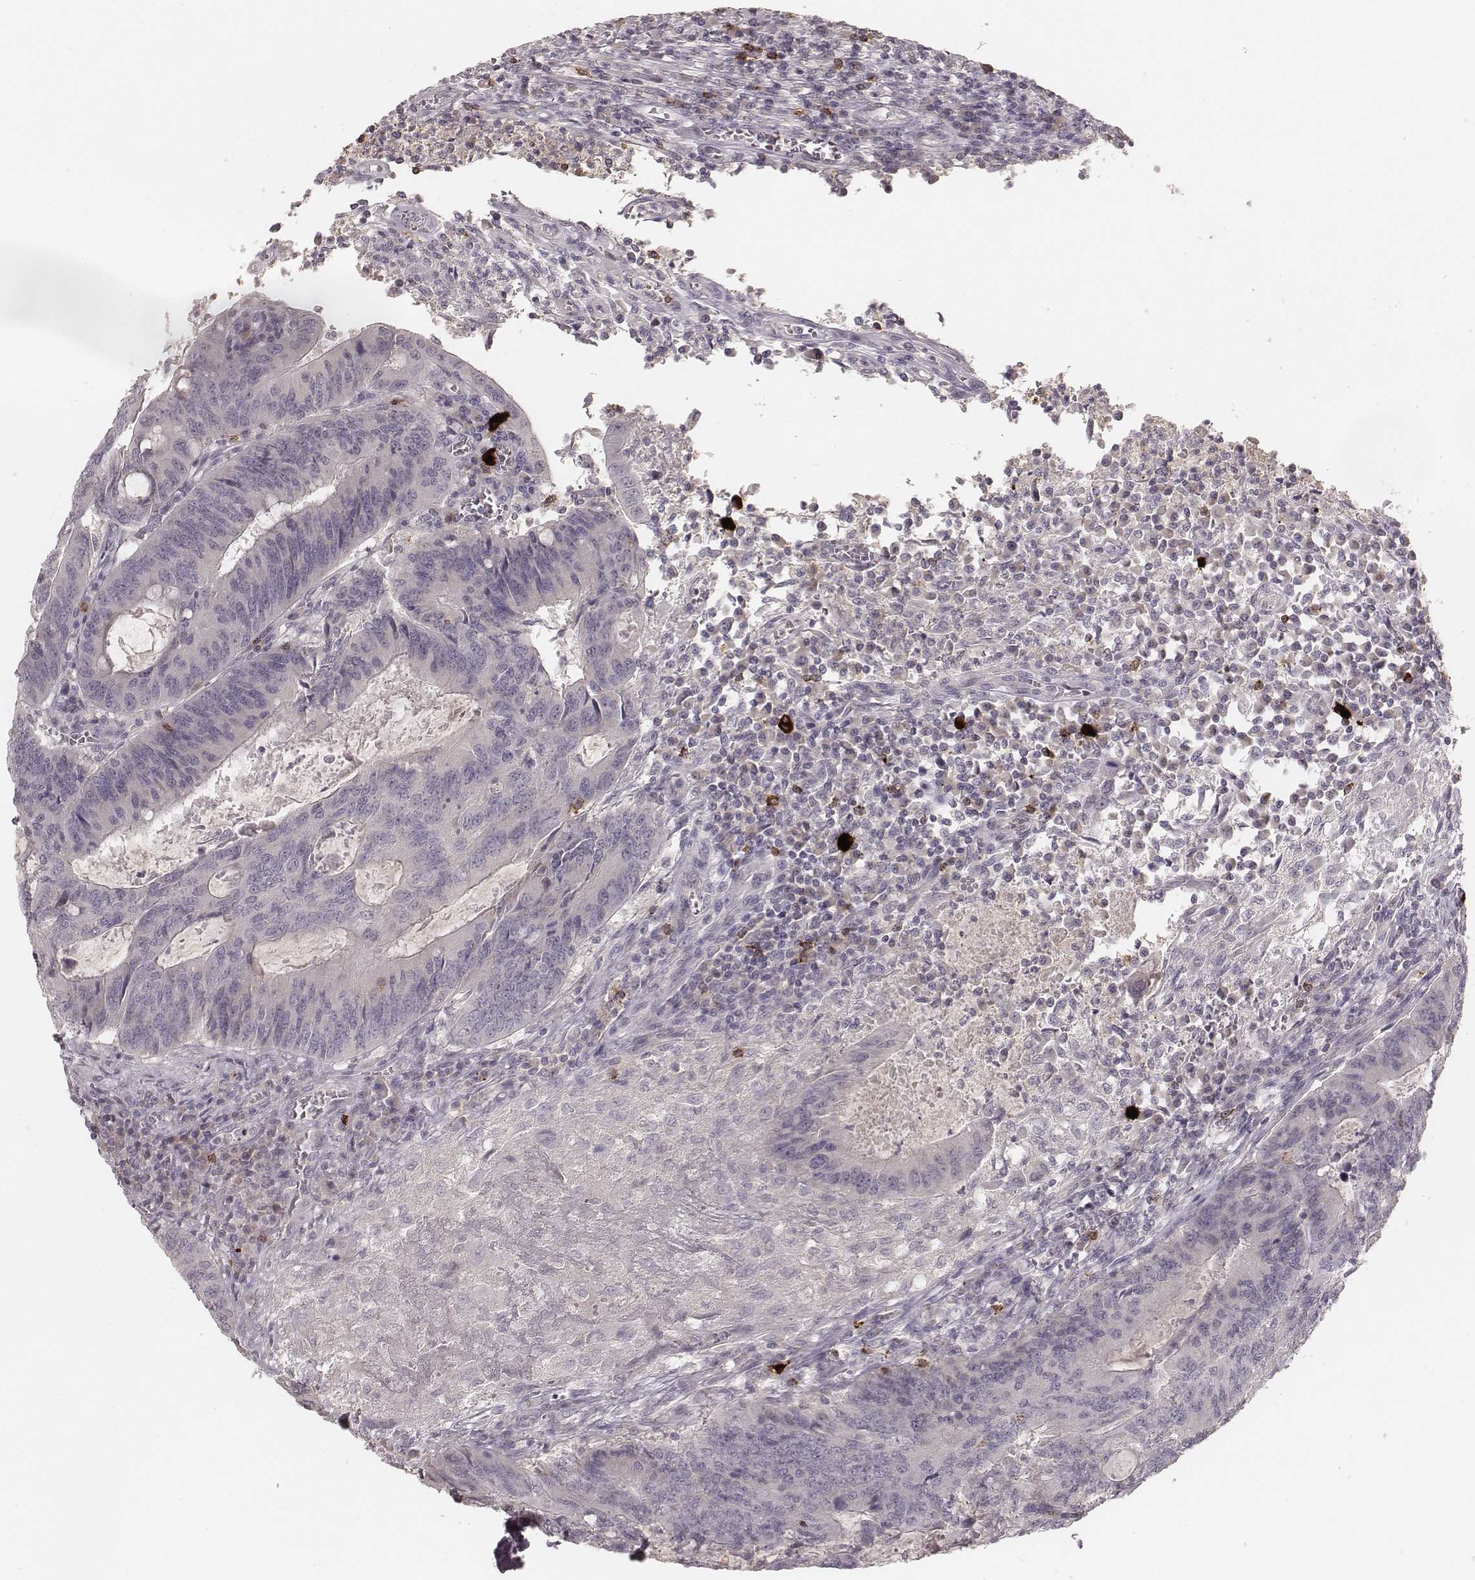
{"staining": {"intensity": "negative", "quantity": "none", "location": "none"}, "tissue": "colorectal cancer", "cell_type": "Tumor cells", "image_type": "cancer", "snomed": [{"axis": "morphology", "description": "Adenocarcinoma, NOS"}, {"axis": "topography", "description": "Colon"}], "caption": "Immunohistochemical staining of colorectal adenocarcinoma displays no significant staining in tumor cells.", "gene": "CD8A", "patient": {"sex": "male", "age": 67}}